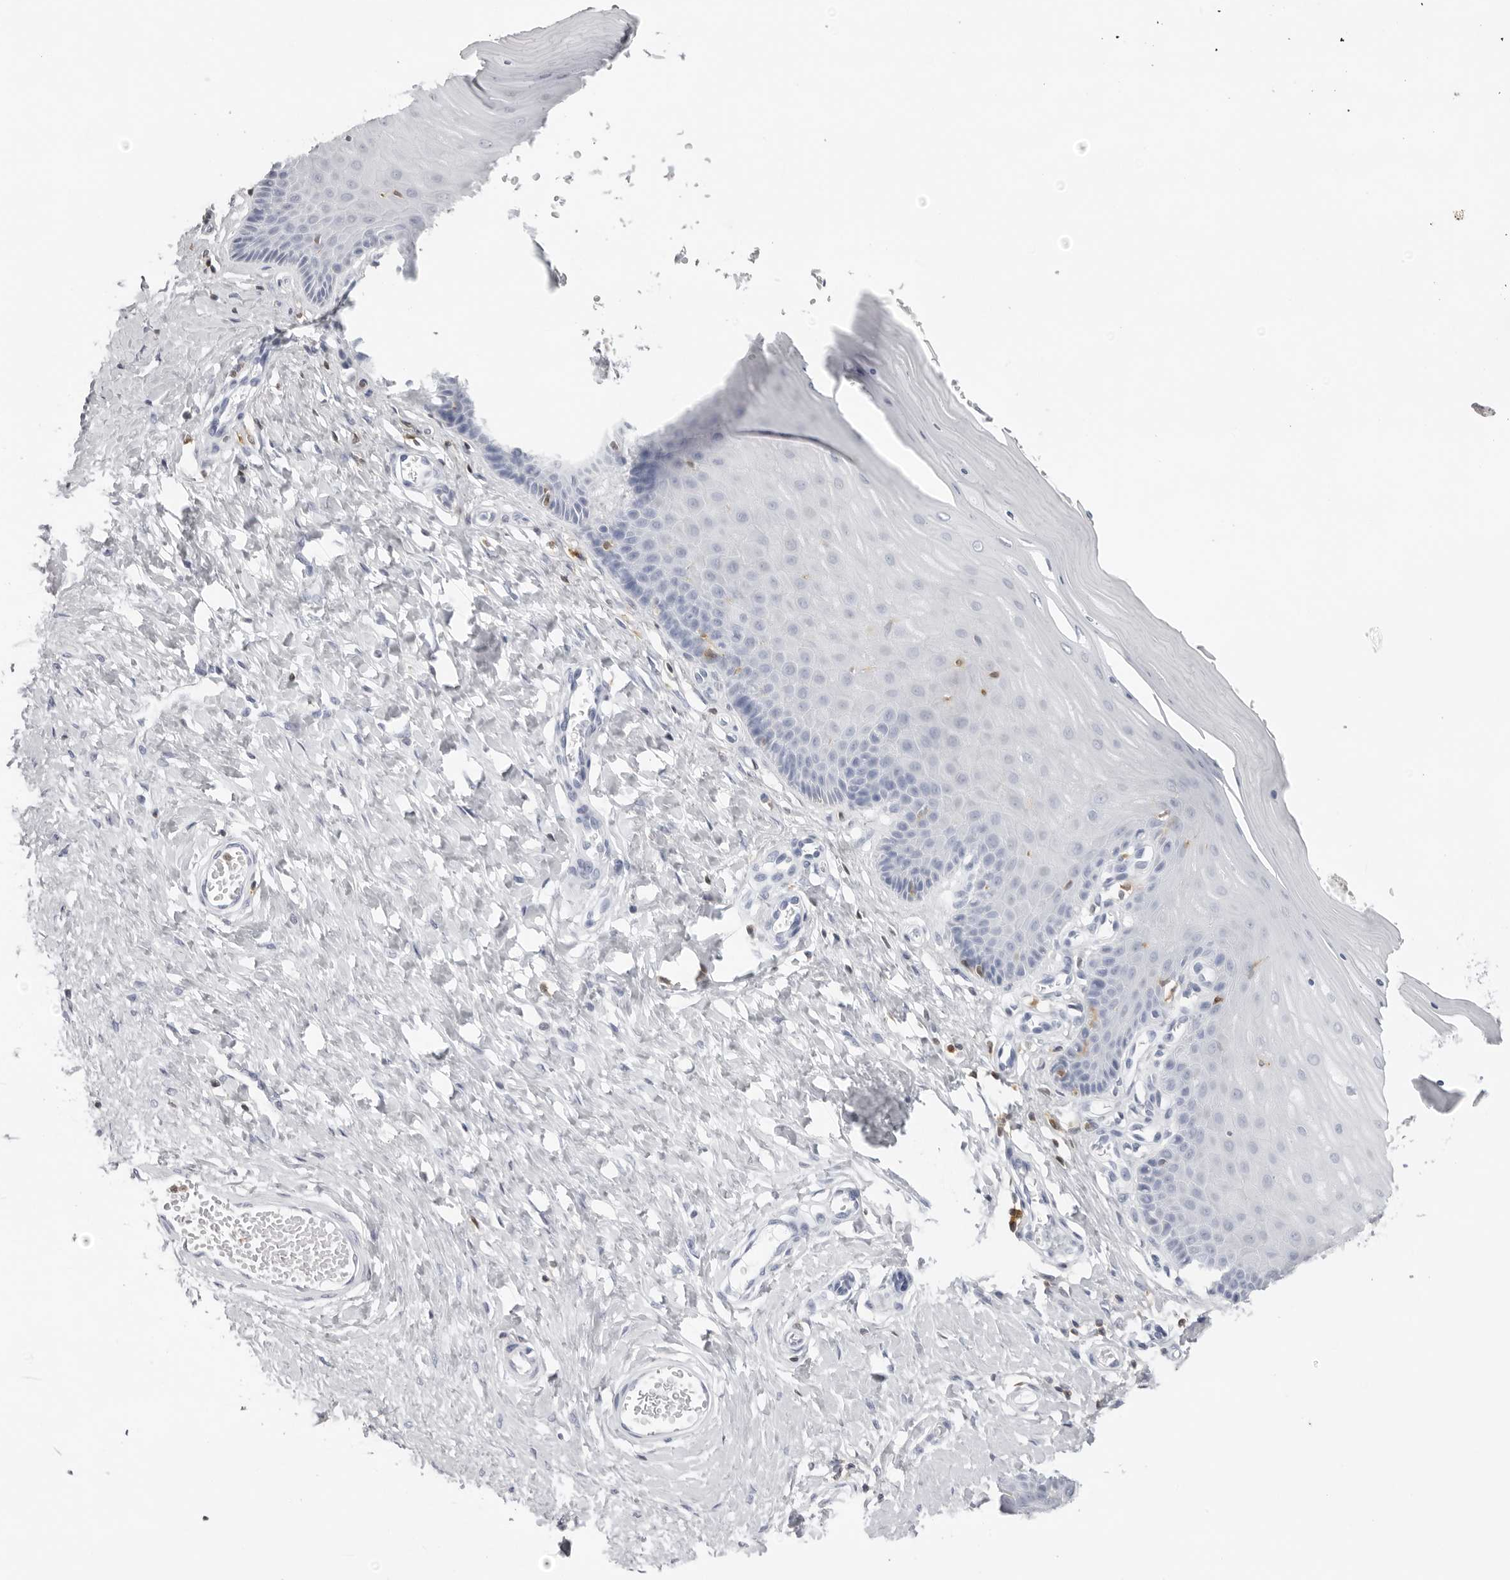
{"staining": {"intensity": "negative", "quantity": "none", "location": "none"}, "tissue": "cervix", "cell_type": "Glandular cells", "image_type": "normal", "snomed": [{"axis": "morphology", "description": "Normal tissue, NOS"}, {"axis": "topography", "description": "Cervix"}], "caption": "A high-resolution micrograph shows immunohistochemistry staining of unremarkable cervix, which exhibits no significant expression in glandular cells.", "gene": "FMNL1", "patient": {"sex": "female", "age": 55}}